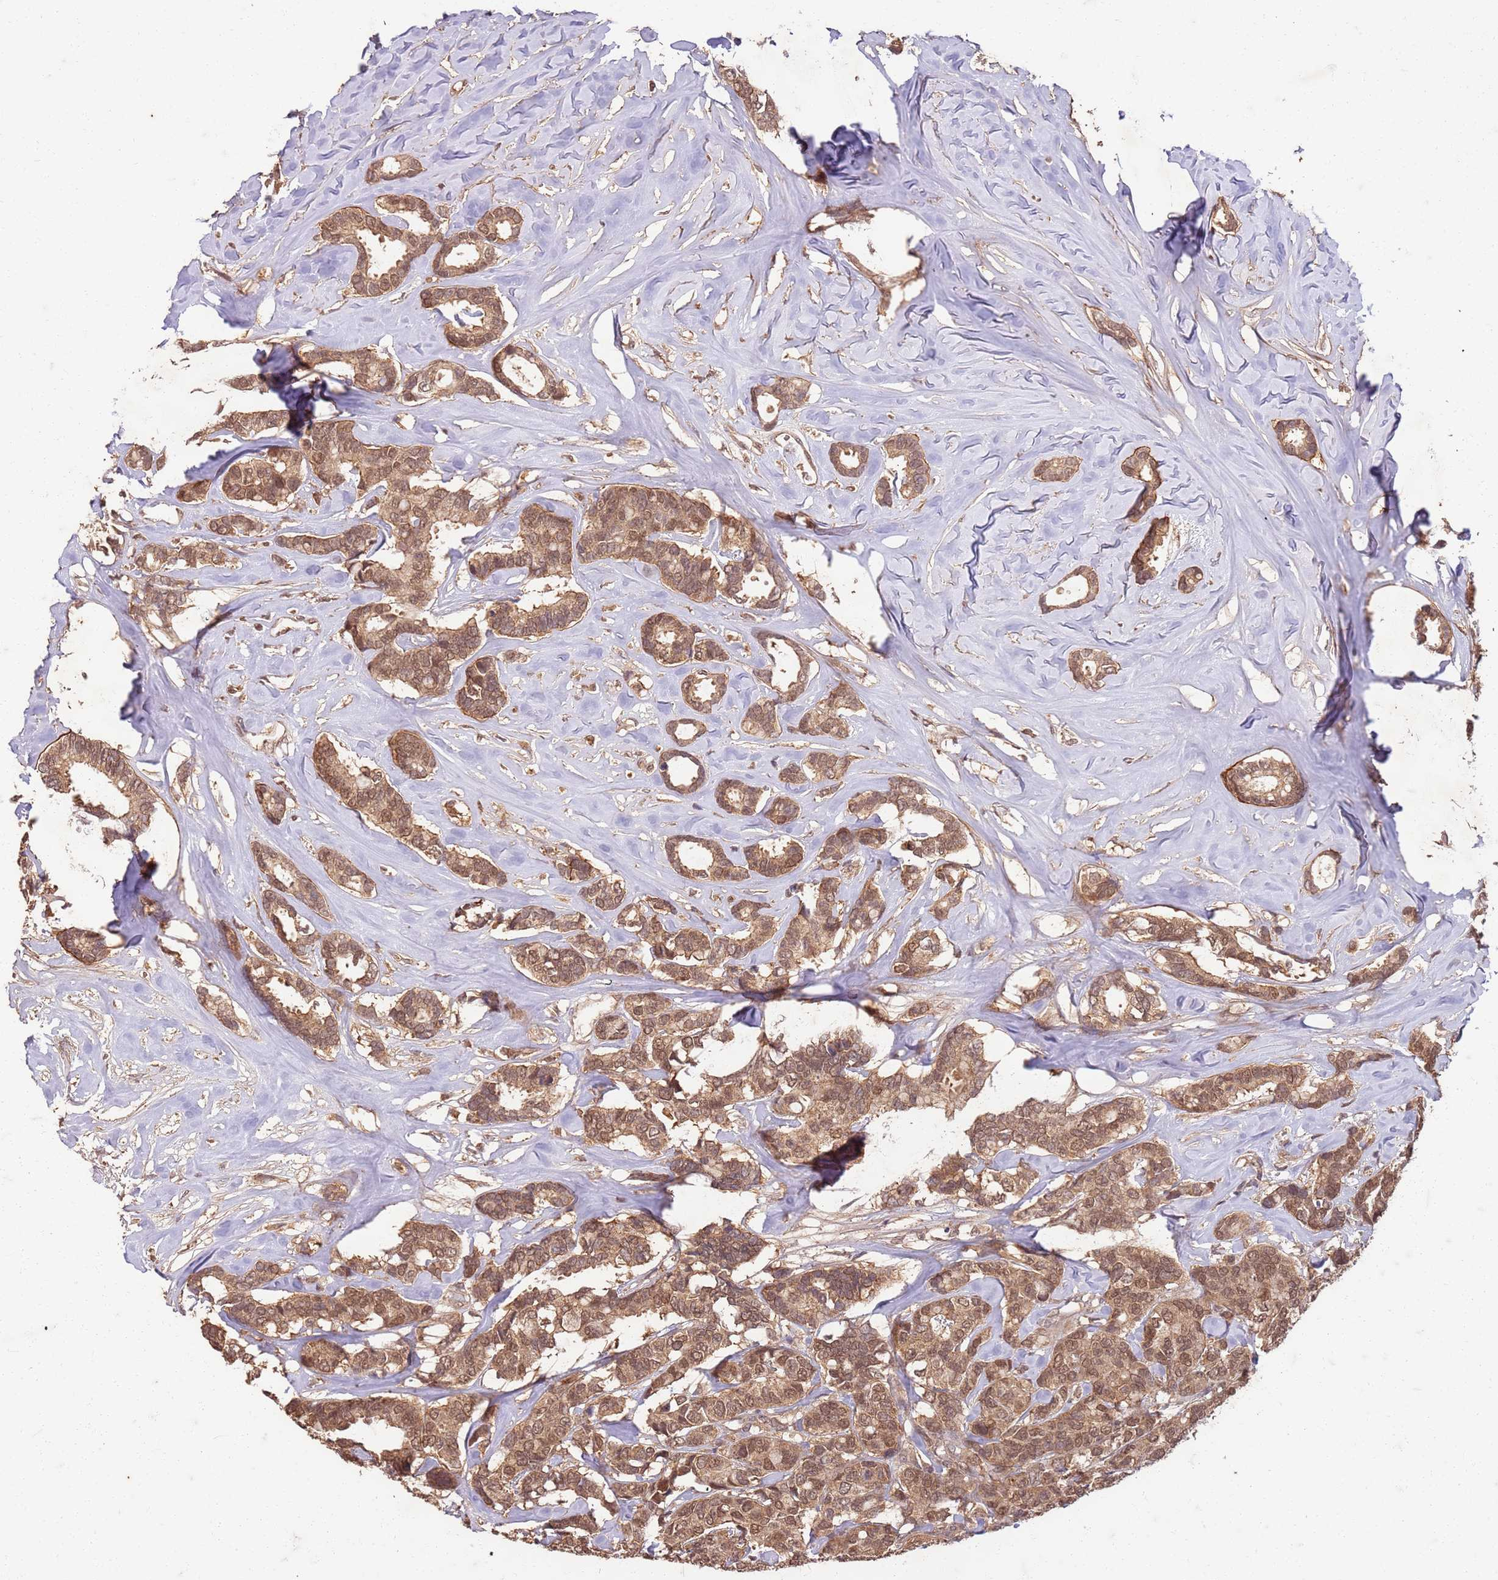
{"staining": {"intensity": "moderate", "quantity": ">75%", "location": "cytoplasmic/membranous,nuclear"}, "tissue": "breast cancer", "cell_type": "Tumor cells", "image_type": "cancer", "snomed": [{"axis": "morphology", "description": "Duct carcinoma"}, {"axis": "topography", "description": "Breast"}], "caption": "Breast cancer (infiltrating ductal carcinoma) tissue shows moderate cytoplasmic/membranous and nuclear expression in approximately >75% of tumor cells, visualized by immunohistochemistry.", "gene": "UBE3A", "patient": {"sex": "female", "age": 87}}